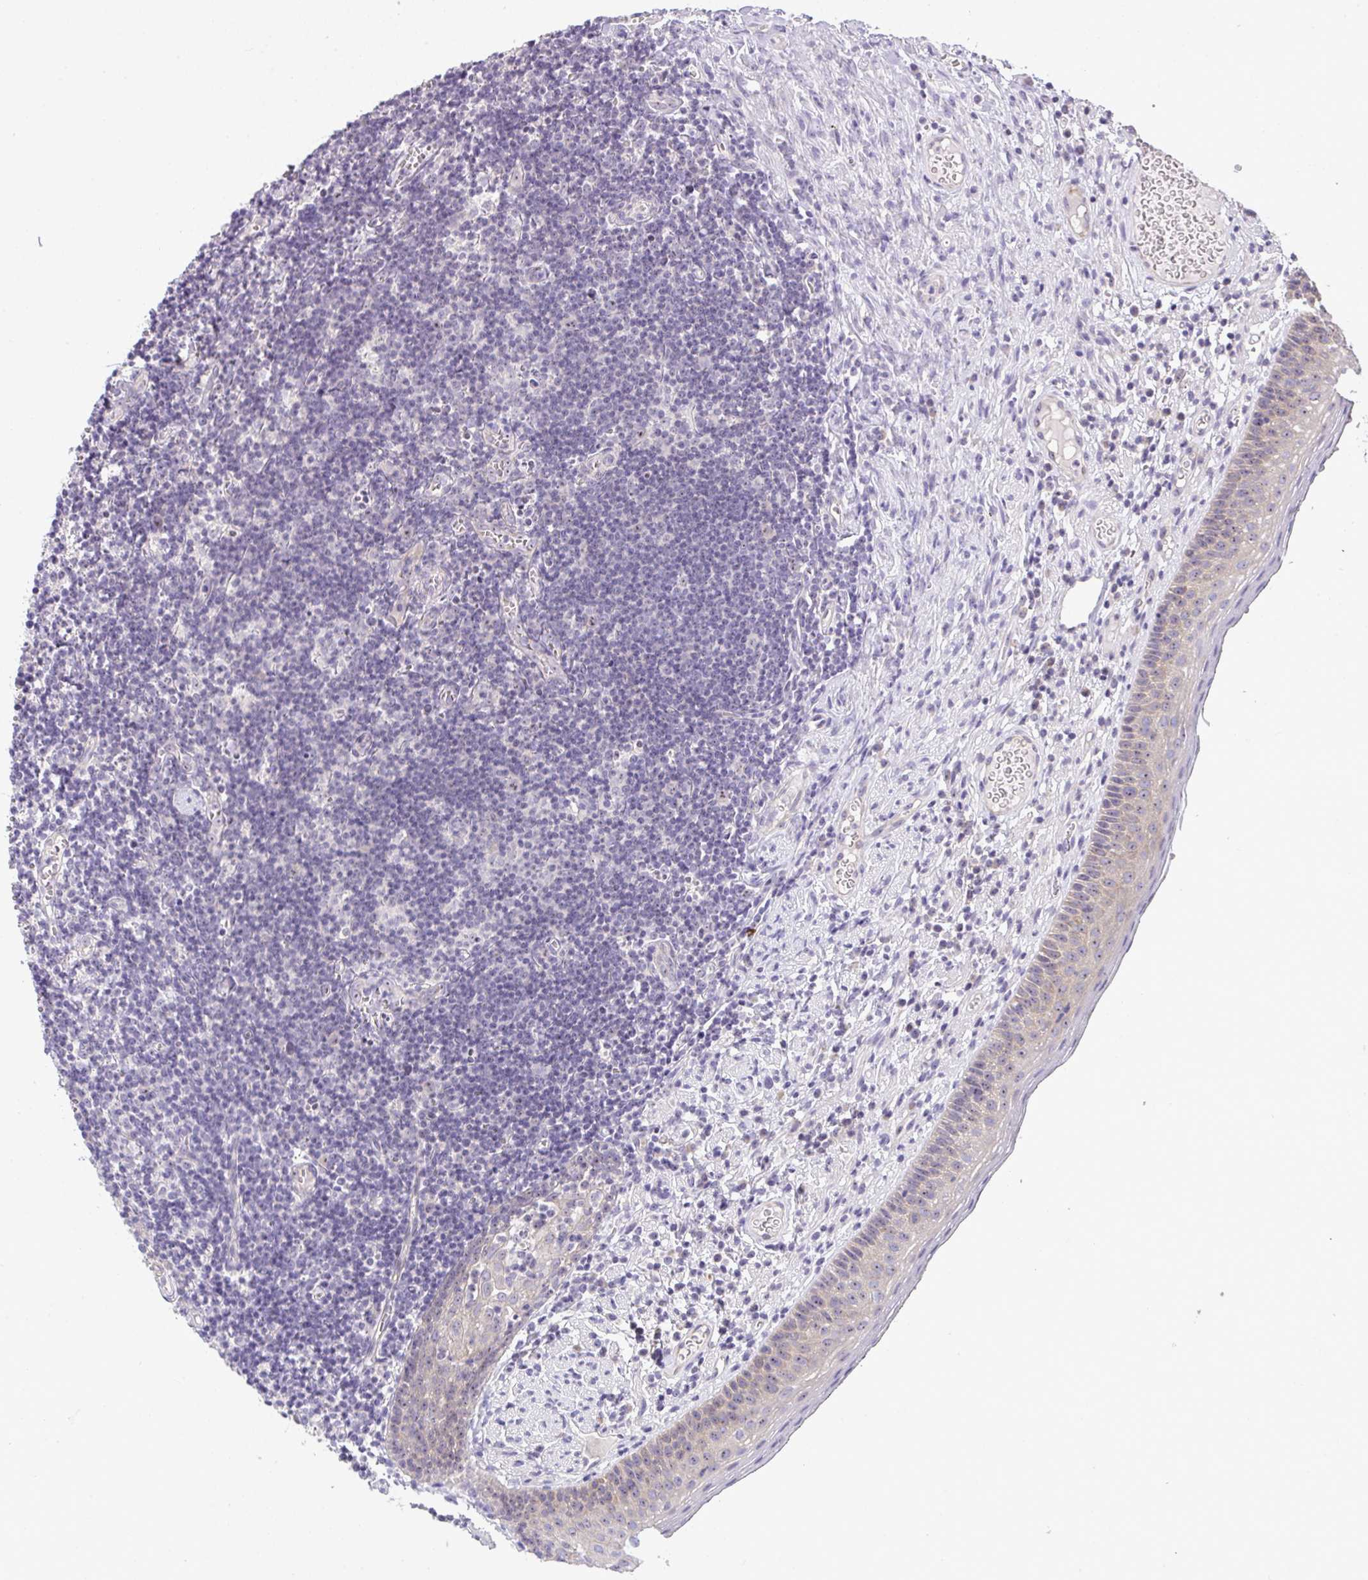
{"staining": {"intensity": "moderate", "quantity": "<25%", "location": "nuclear"}, "tissue": "oral mucosa", "cell_type": "Squamous epithelial cells", "image_type": "normal", "snomed": [{"axis": "morphology", "description": "Normal tissue, NOS"}, {"axis": "morphology", "description": "Squamous cell carcinoma, NOS"}, {"axis": "topography", "description": "Oral tissue"}, {"axis": "topography", "description": "Head-Neck"}], "caption": "Brown immunohistochemical staining in unremarkable human oral mucosa demonstrates moderate nuclear staining in about <25% of squamous epithelial cells.", "gene": "NT5C1A", "patient": {"sex": "male", "age": 58}}